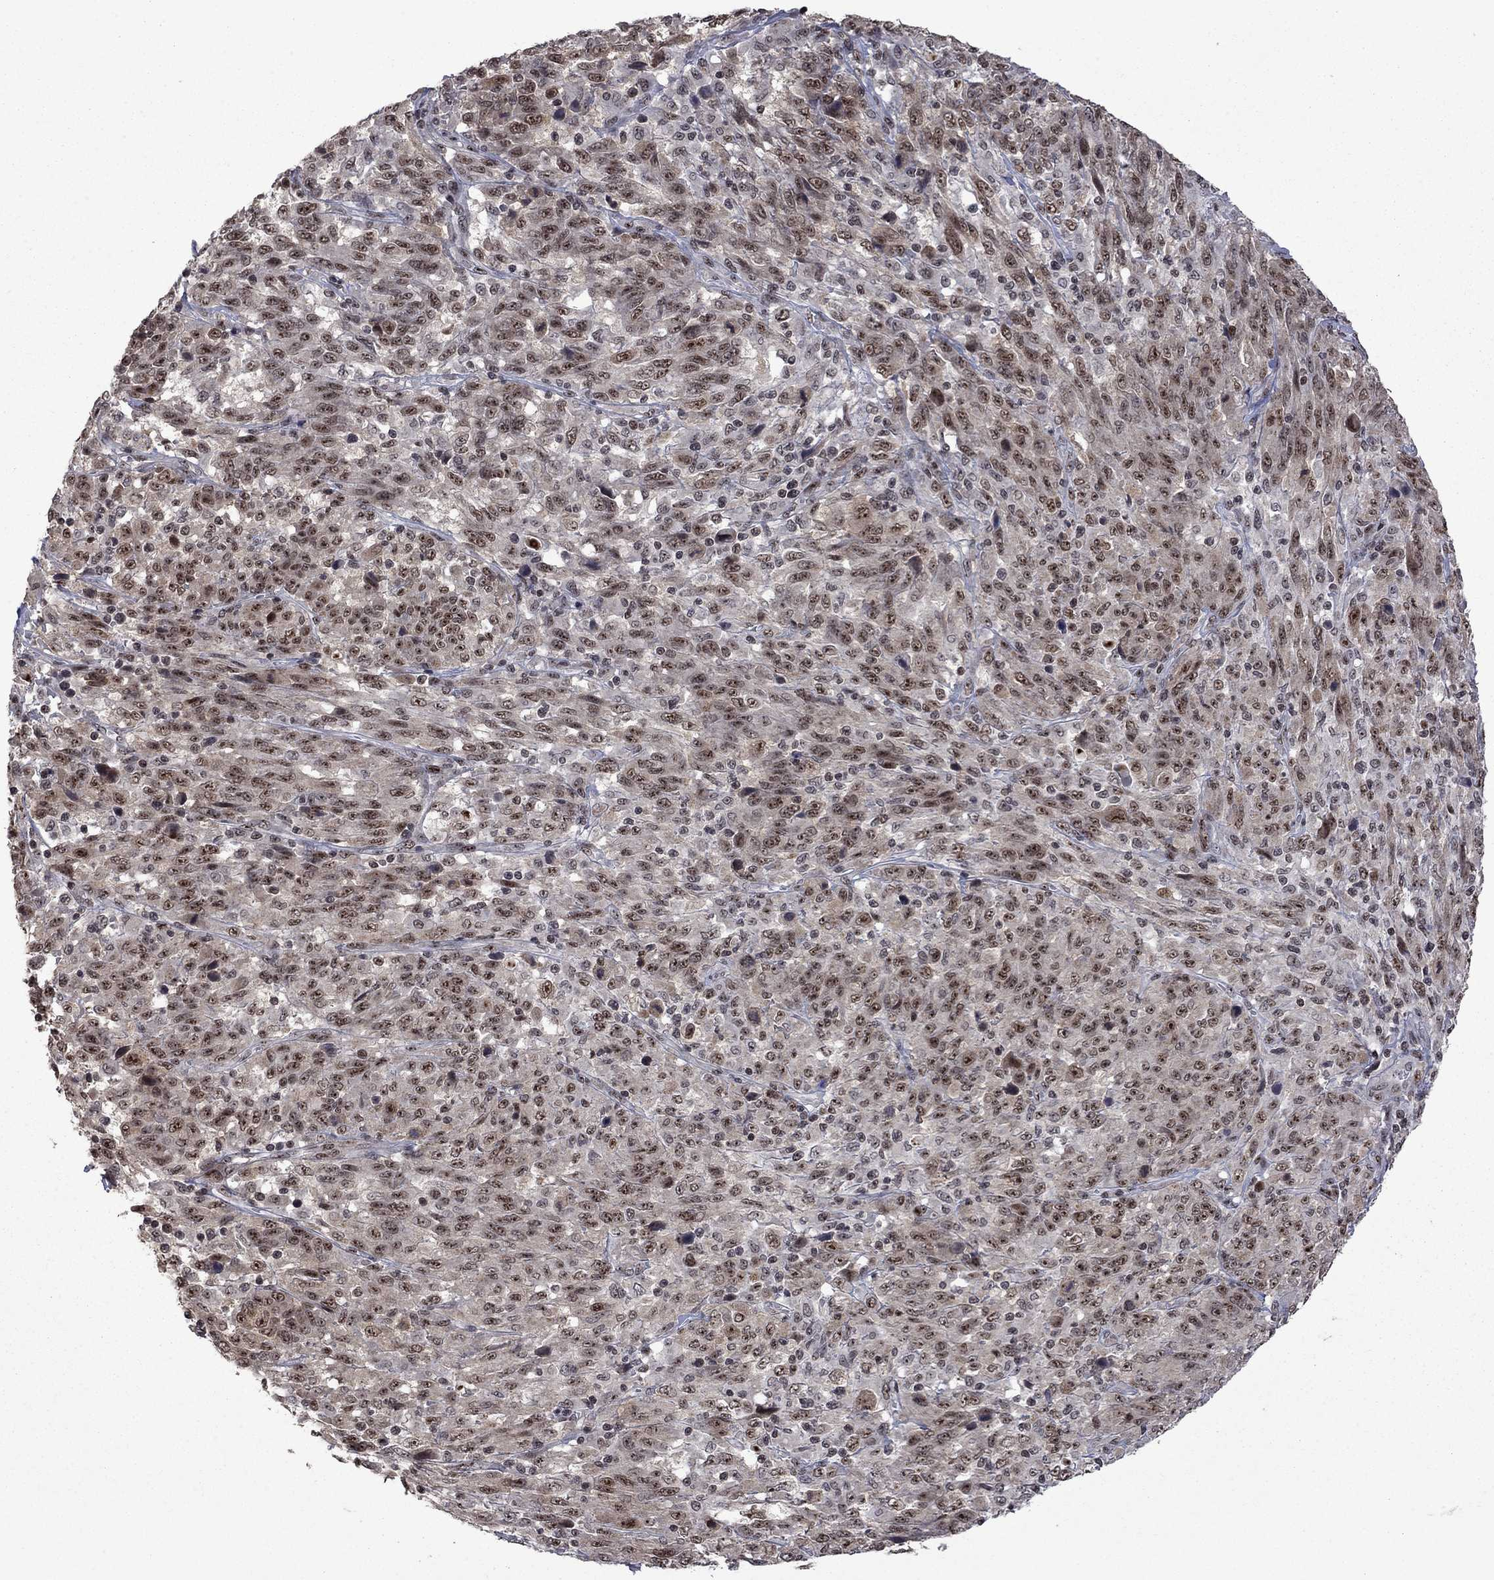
{"staining": {"intensity": "moderate", "quantity": ">75%", "location": "nuclear"}, "tissue": "melanoma", "cell_type": "Tumor cells", "image_type": "cancer", "snomed": [{"axis": "morphology", "description": "Malignant melanoma, NOS"}, {"axis": "topography", "description": "Skin"}], "caption": "This image displays IHC staining of human malignant melanoma, with medium moderate nuclear expression in approximately >75% of tumor cells.", "gene": "FBL", "patient": {"sex": "female", "age": 91}}